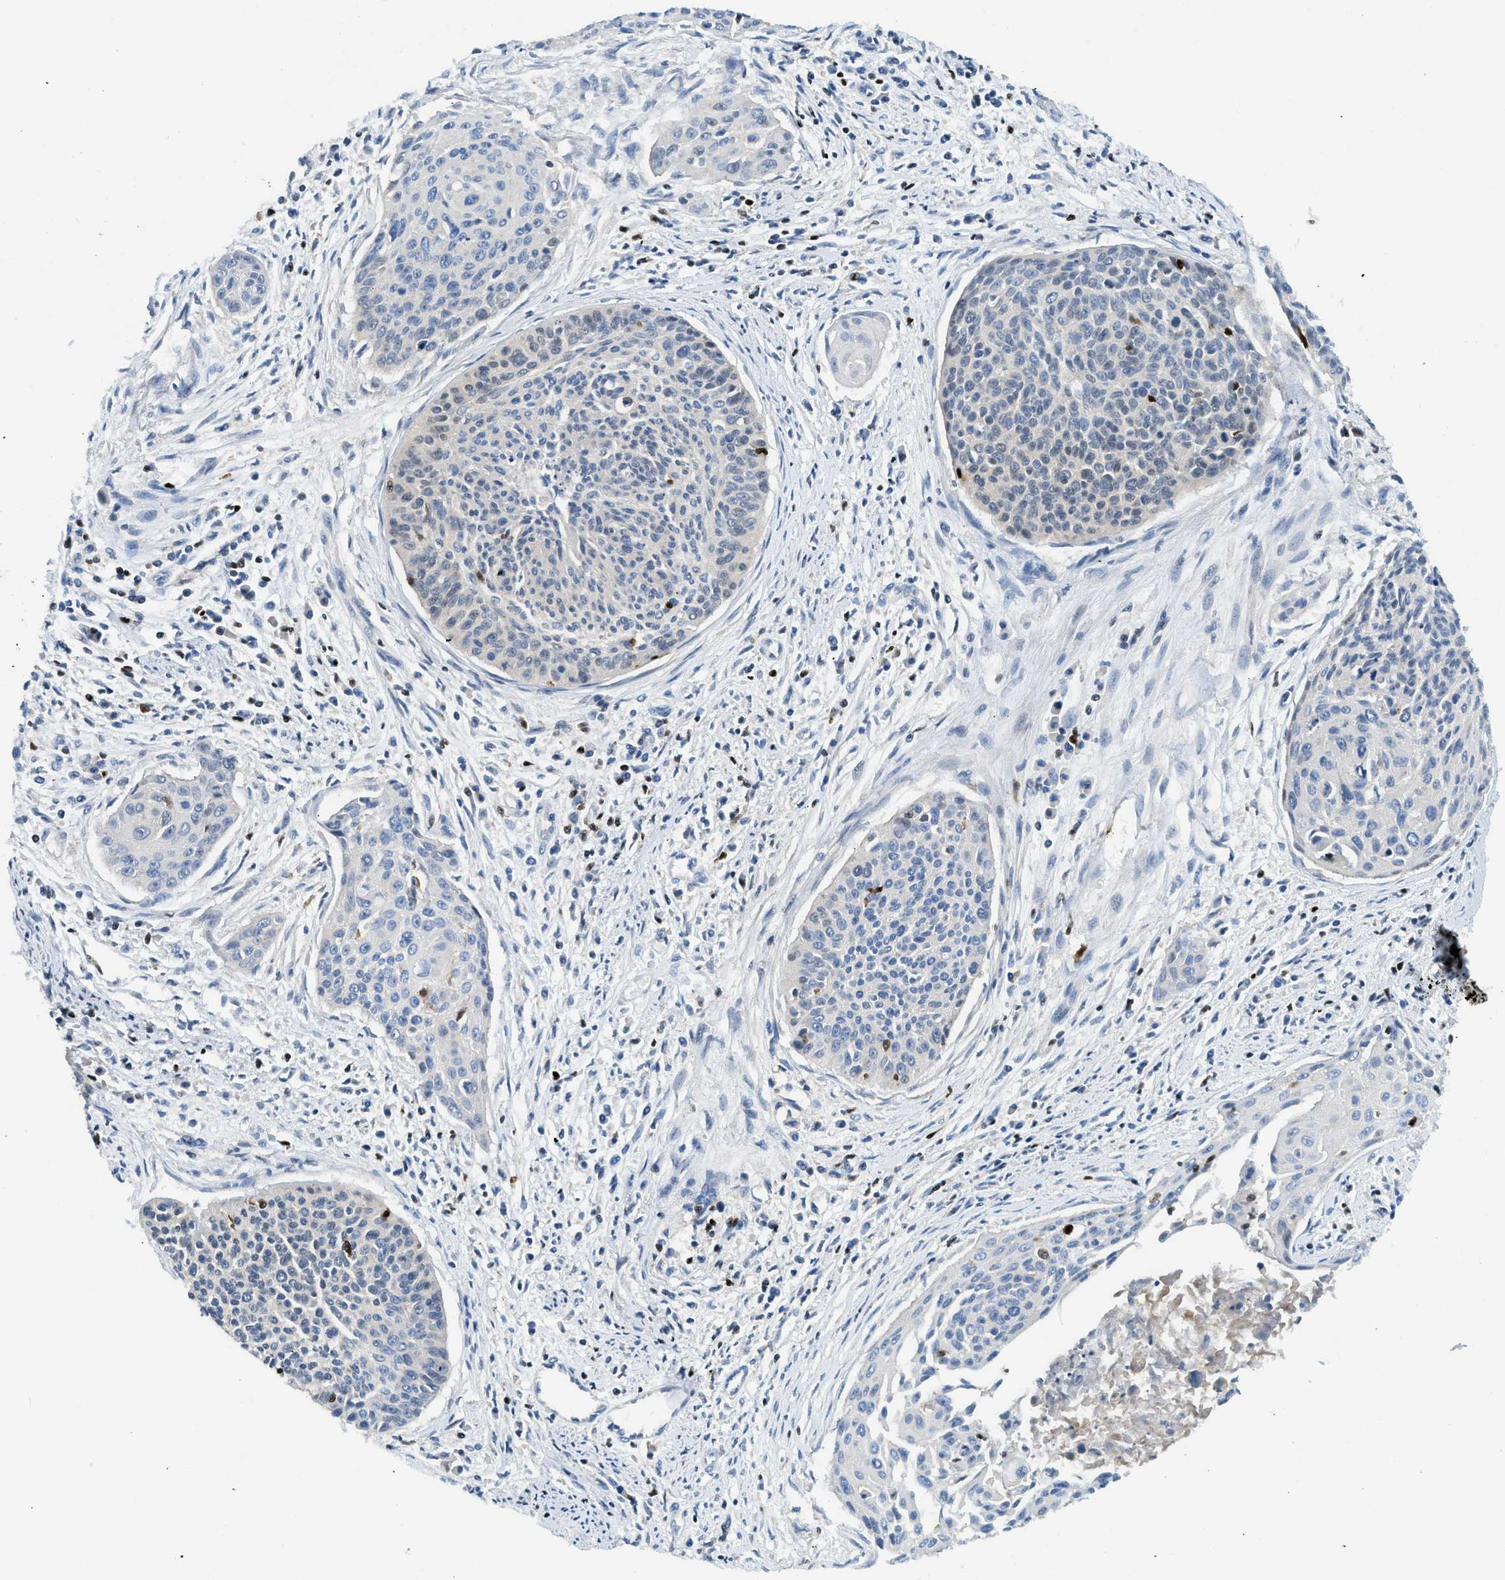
{"staining": {"intensity": "negative", "quantity": "none", "location": "none"}, "tissue": "cervical cancer", "cell_type": "Tumor cells", "image_type": "cancer", "snomed": [{"axis": "morphology", "description": "Squamous cell carcinoma, NOS"}, {"axis": "topography", "description": "Cervix"}], "caption": "Tumor cells show no significant staining in cervical squamous cell carcinoma. The staining was performed using DAB to visualize the protein expression in brown, while the nuclei were stained in blue with hematoxylin (Magnification: 20x).", "gene": "TOX", "patient": {"sex": "female", "age": 55}}